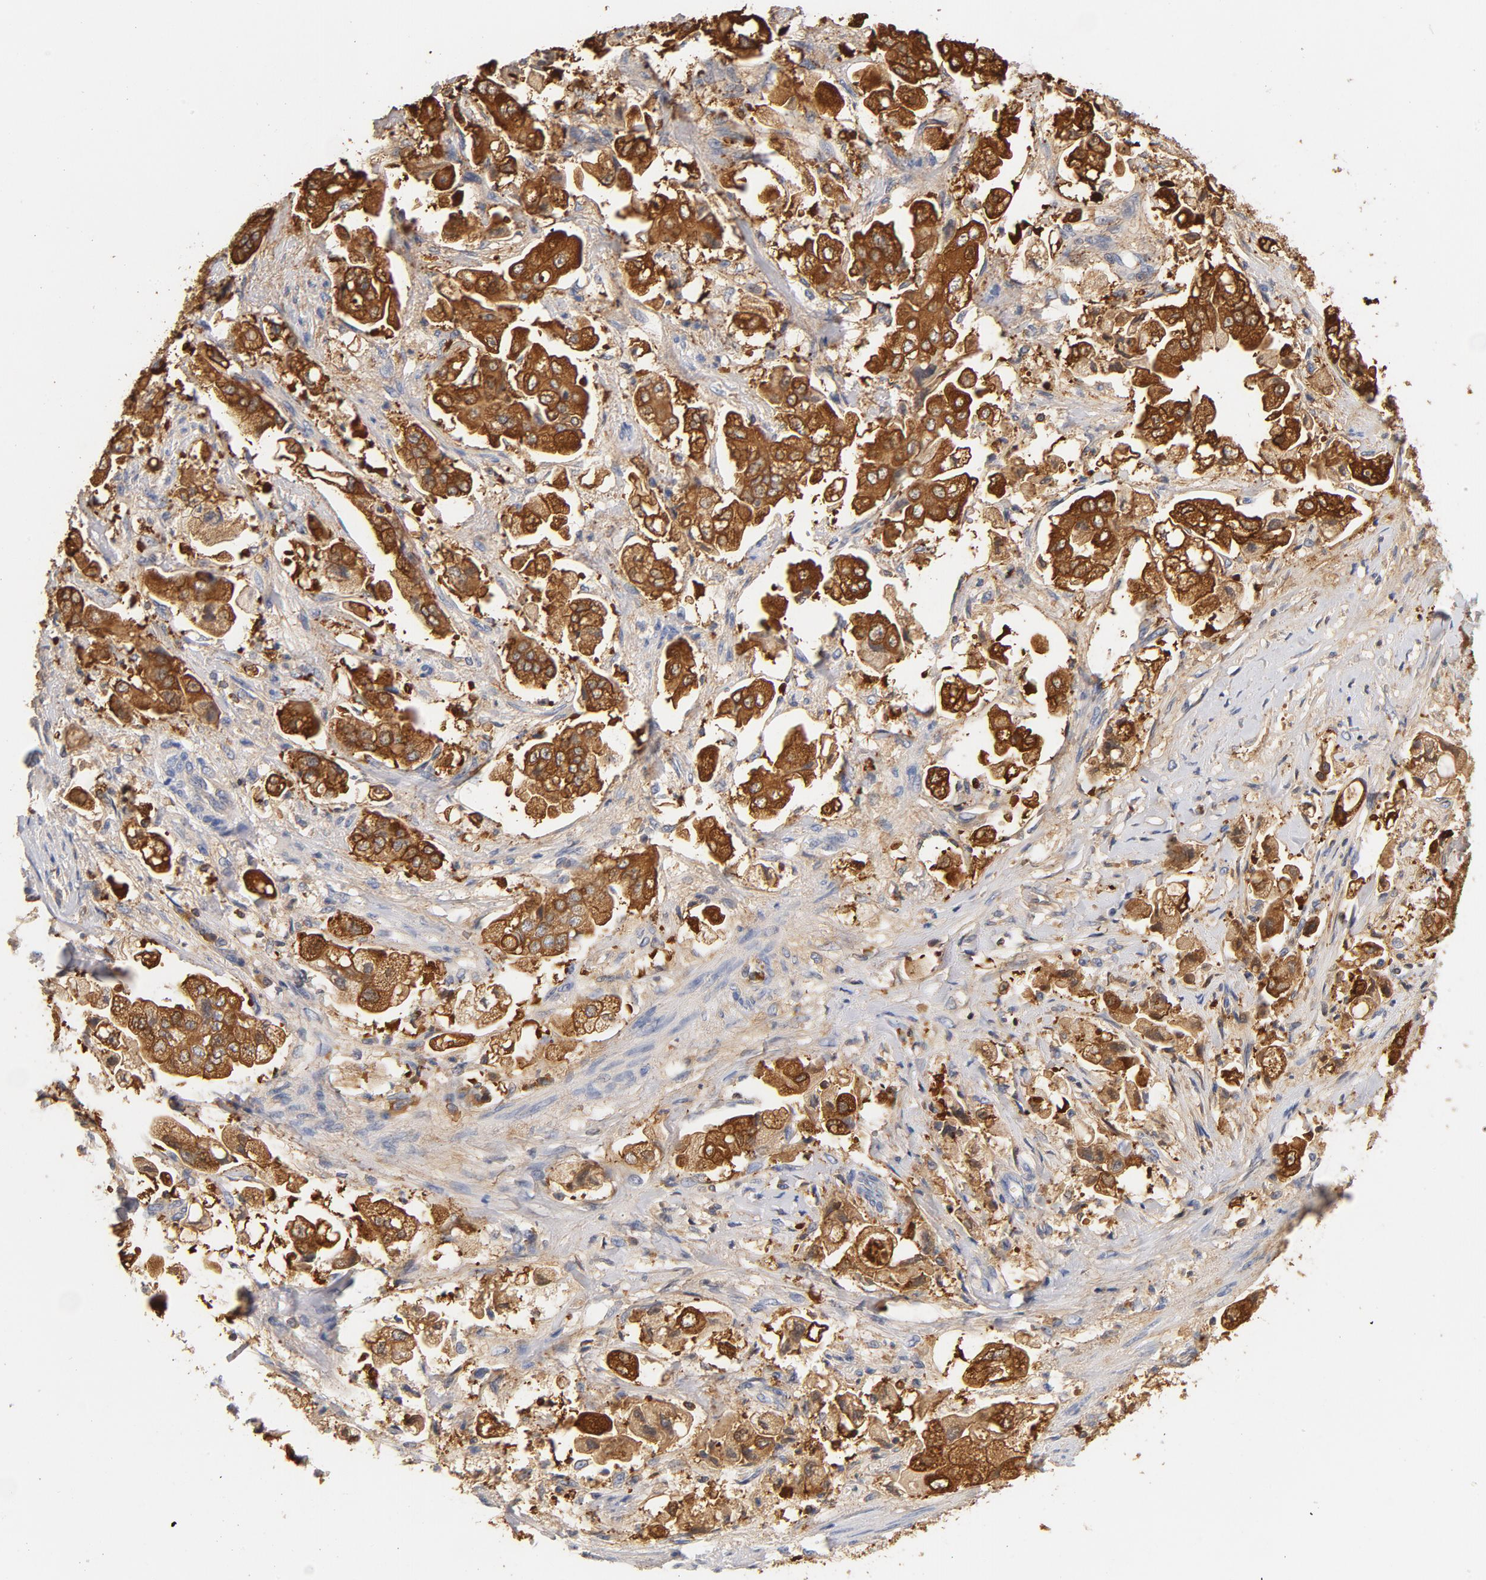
{"staining": {"intensity": "strong", "quantity": ">75%", "location": "cytoplasmic/membranous"}, "tissue": "stomach cancer", "cell_type": "Tumor cells", "image_type": "cancer", "snomed": [{"axis": "morphology", "description": "Adenocarcinoma, NOS"}, {"axis": "topography", "description": "Stomach"}], "caption": "This photomicrograph displays adenocarcinoma (stomach) stained with IHC to label a protein in brown. The cytoplasmic/membranous of tumor cells show strong positivity for the protein. Nuclei are counter-stained blue.", "gene": "EZR", "patient": {"sex": "male", "age": 62}}